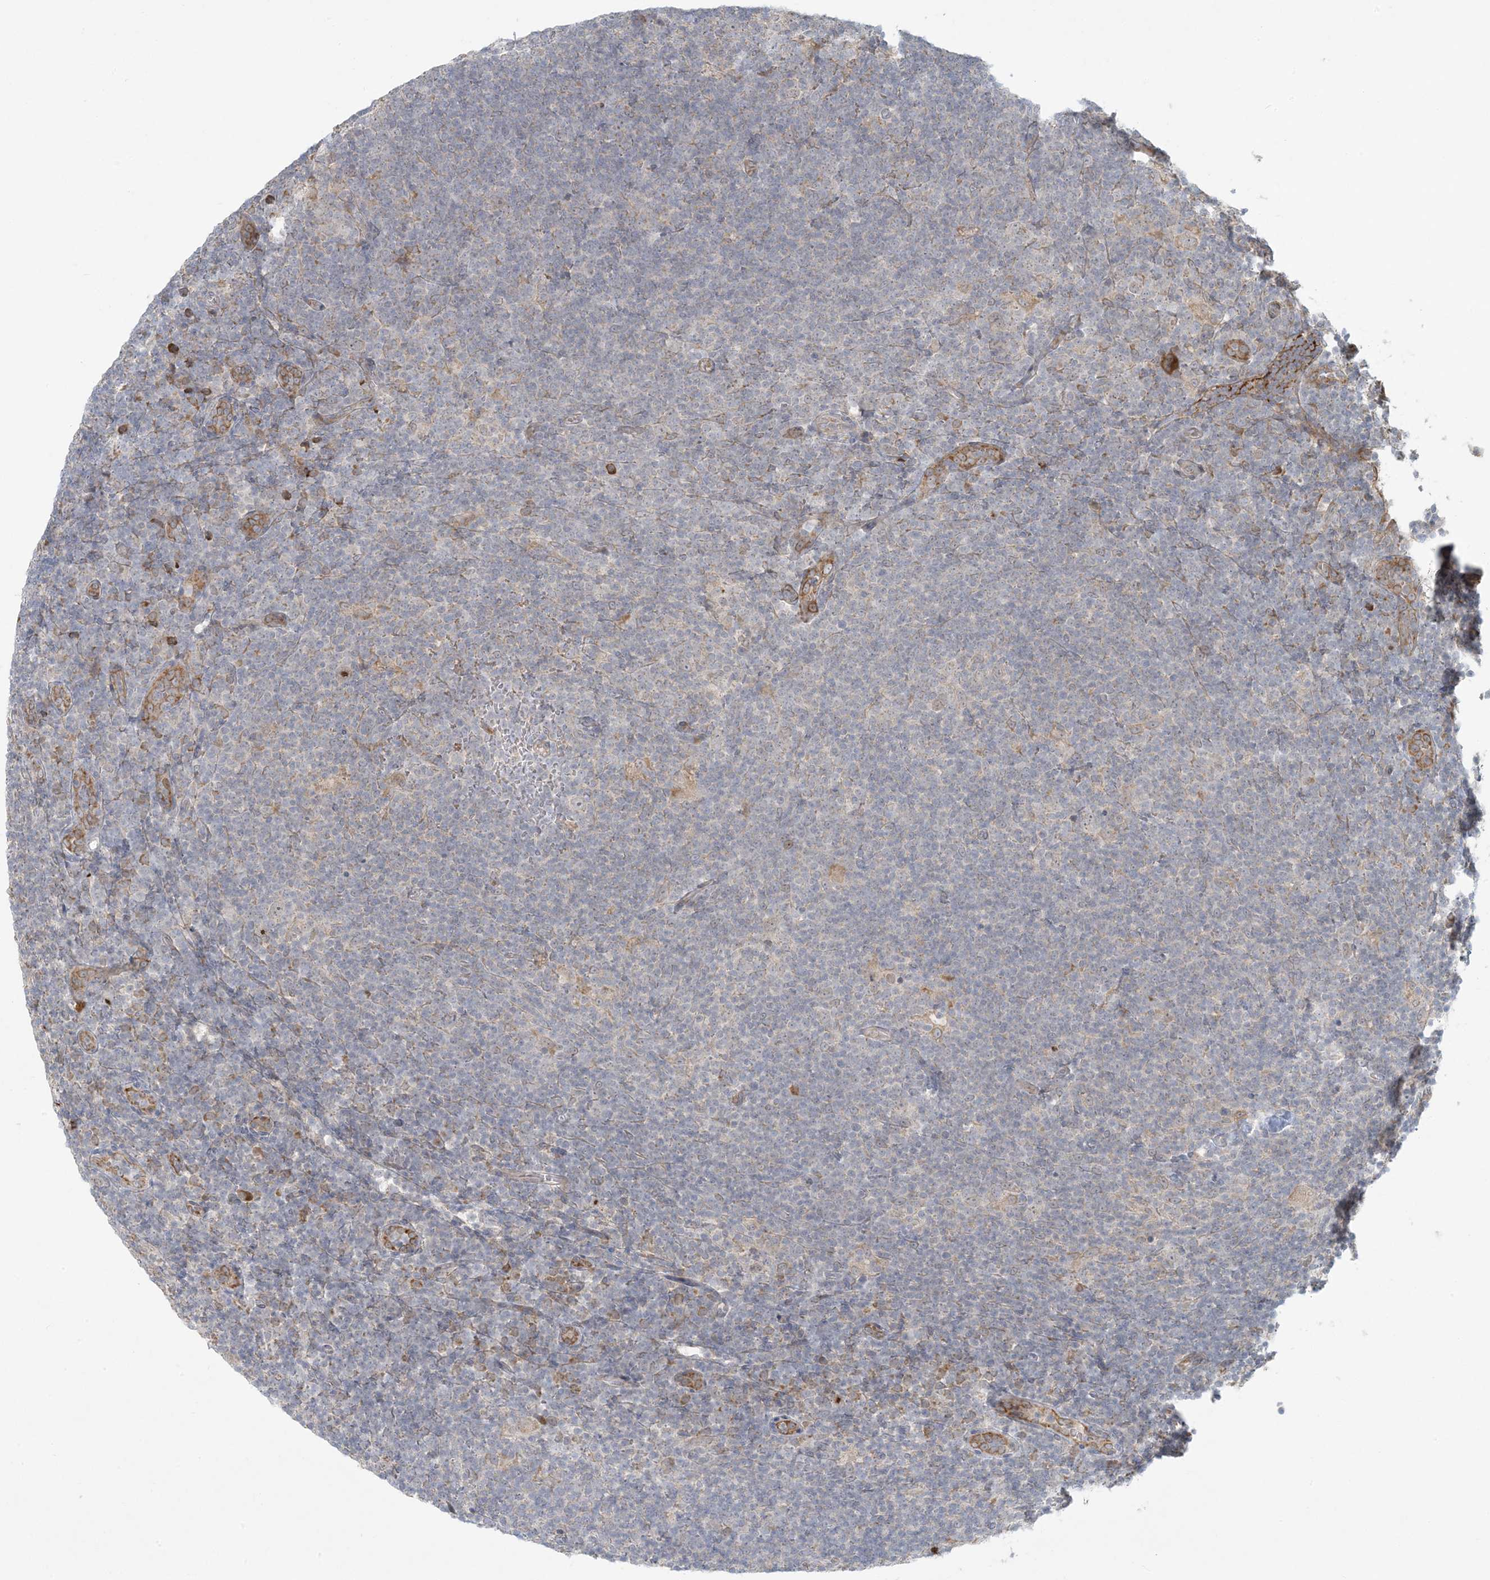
{"staining": {"intensity": "moderate", "quantity": "25%-75%", "location": "cytoplasmic/membranous,nuclear"}, "tissue": "lymphoma", "cell_type": "Tumor cells", "image_type": "cancer", "snomed": [{"axis": "morphology", "description": "Hodgkin's disease, NOS"}, {"axis": "topography", "description": "Lymph node"}], "caption": "There is medium levels of moderate cytoplasmic/membranous and nuclear expression in tumor cells of lymphoma, as demonstrated by immunohistochemical staining (brown color).", "gene": "HACL1", "patient": {"sex": "female", "age": 57}}